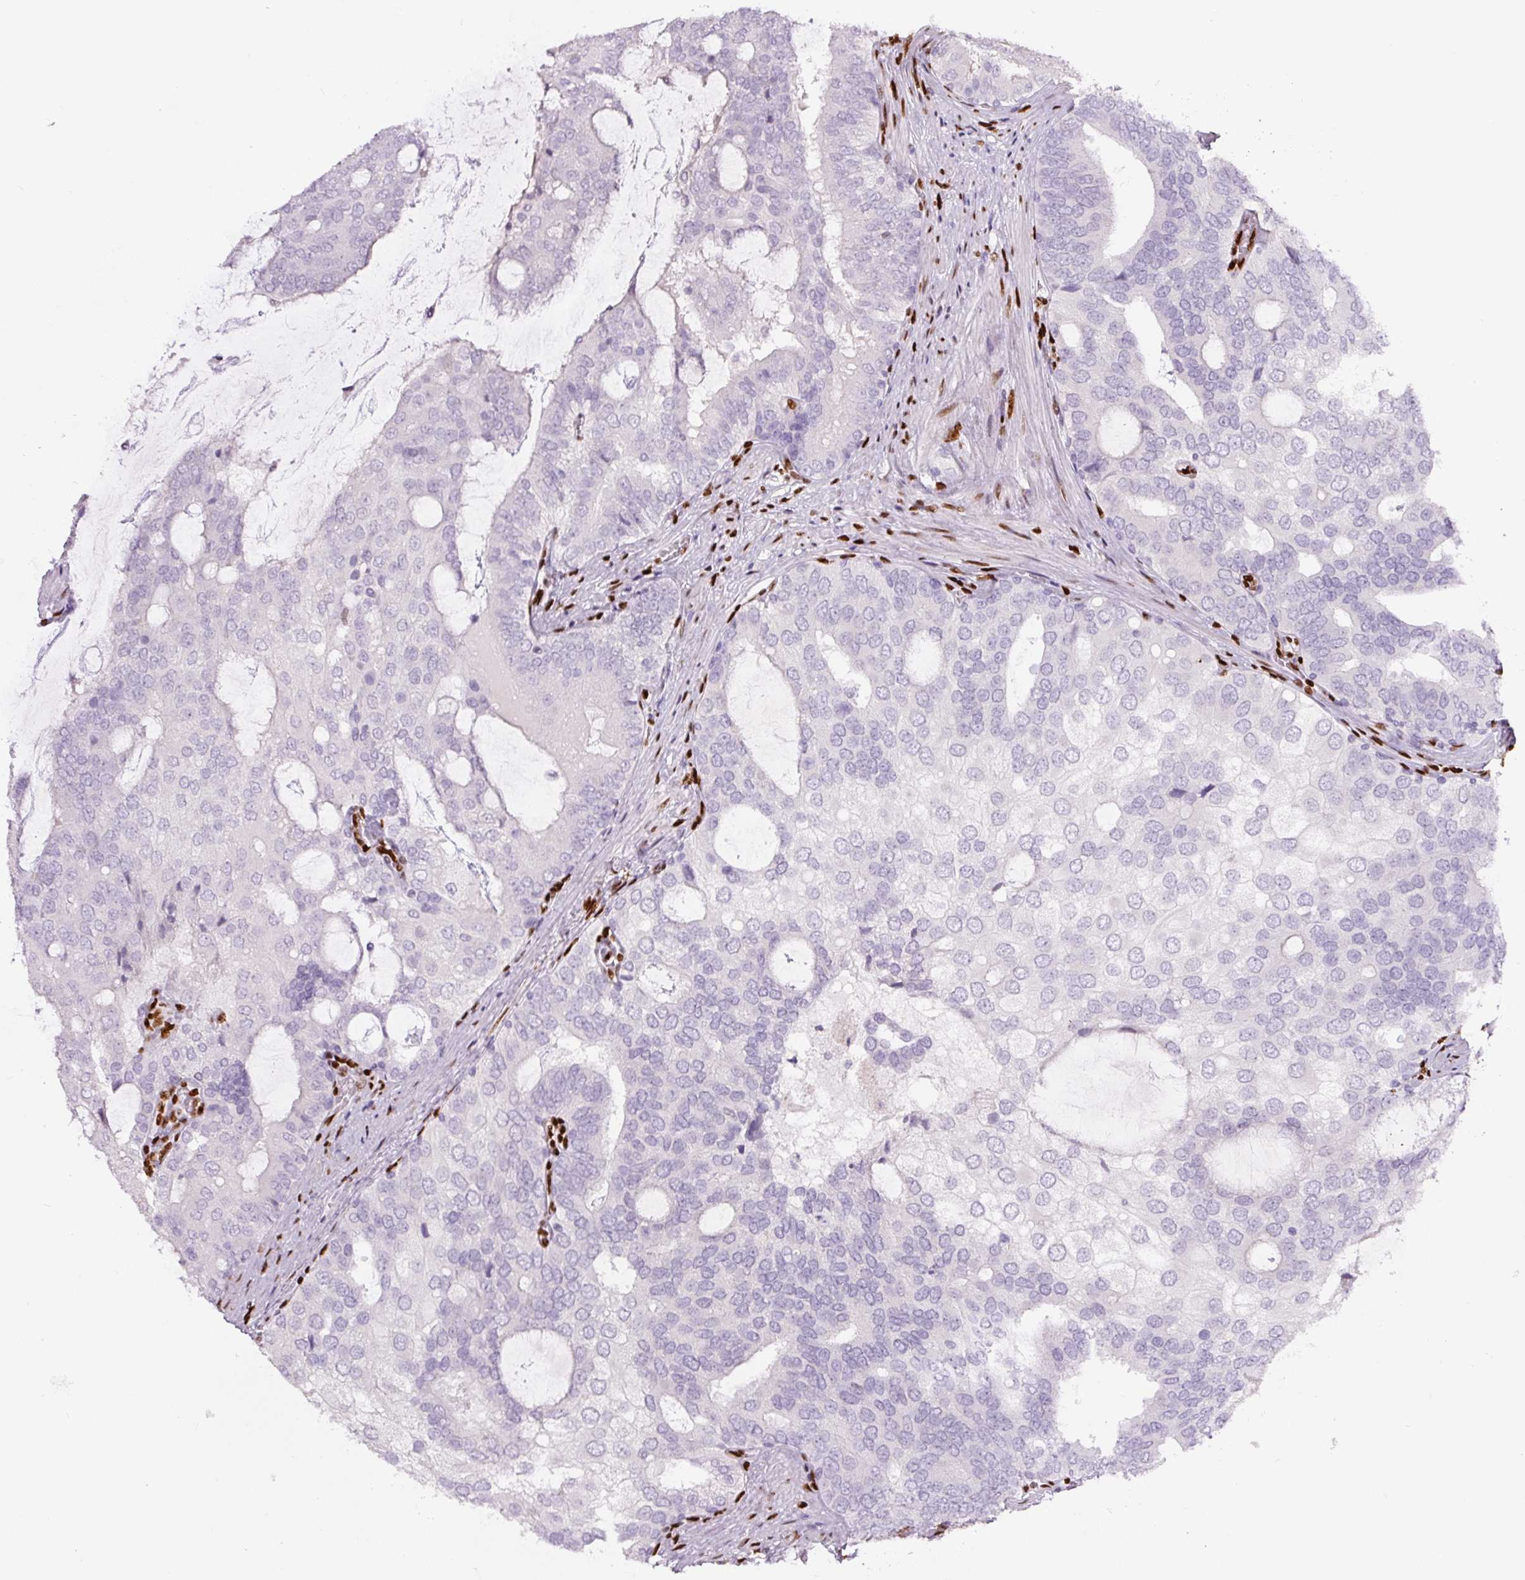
{"staining": {"intensity": "negative", "quantity": "none", "location": "none"}, "tissue": "prostate cancer", "cell_type": "Tumor cells", "image_type": "cancer", "snomed": [{"axis": "morphology", "description": "Adenocarcinoma, High grade"}, {"axis": "topography", "description": "Prostate"}], "caption": "A photomicrograph of prostate high-grade adenocarcinoma stained for a protein demonstrates no brown staining in tumor cells.", "gene": "ZEB1", "patient": {"sex": "male", "age": 55}}